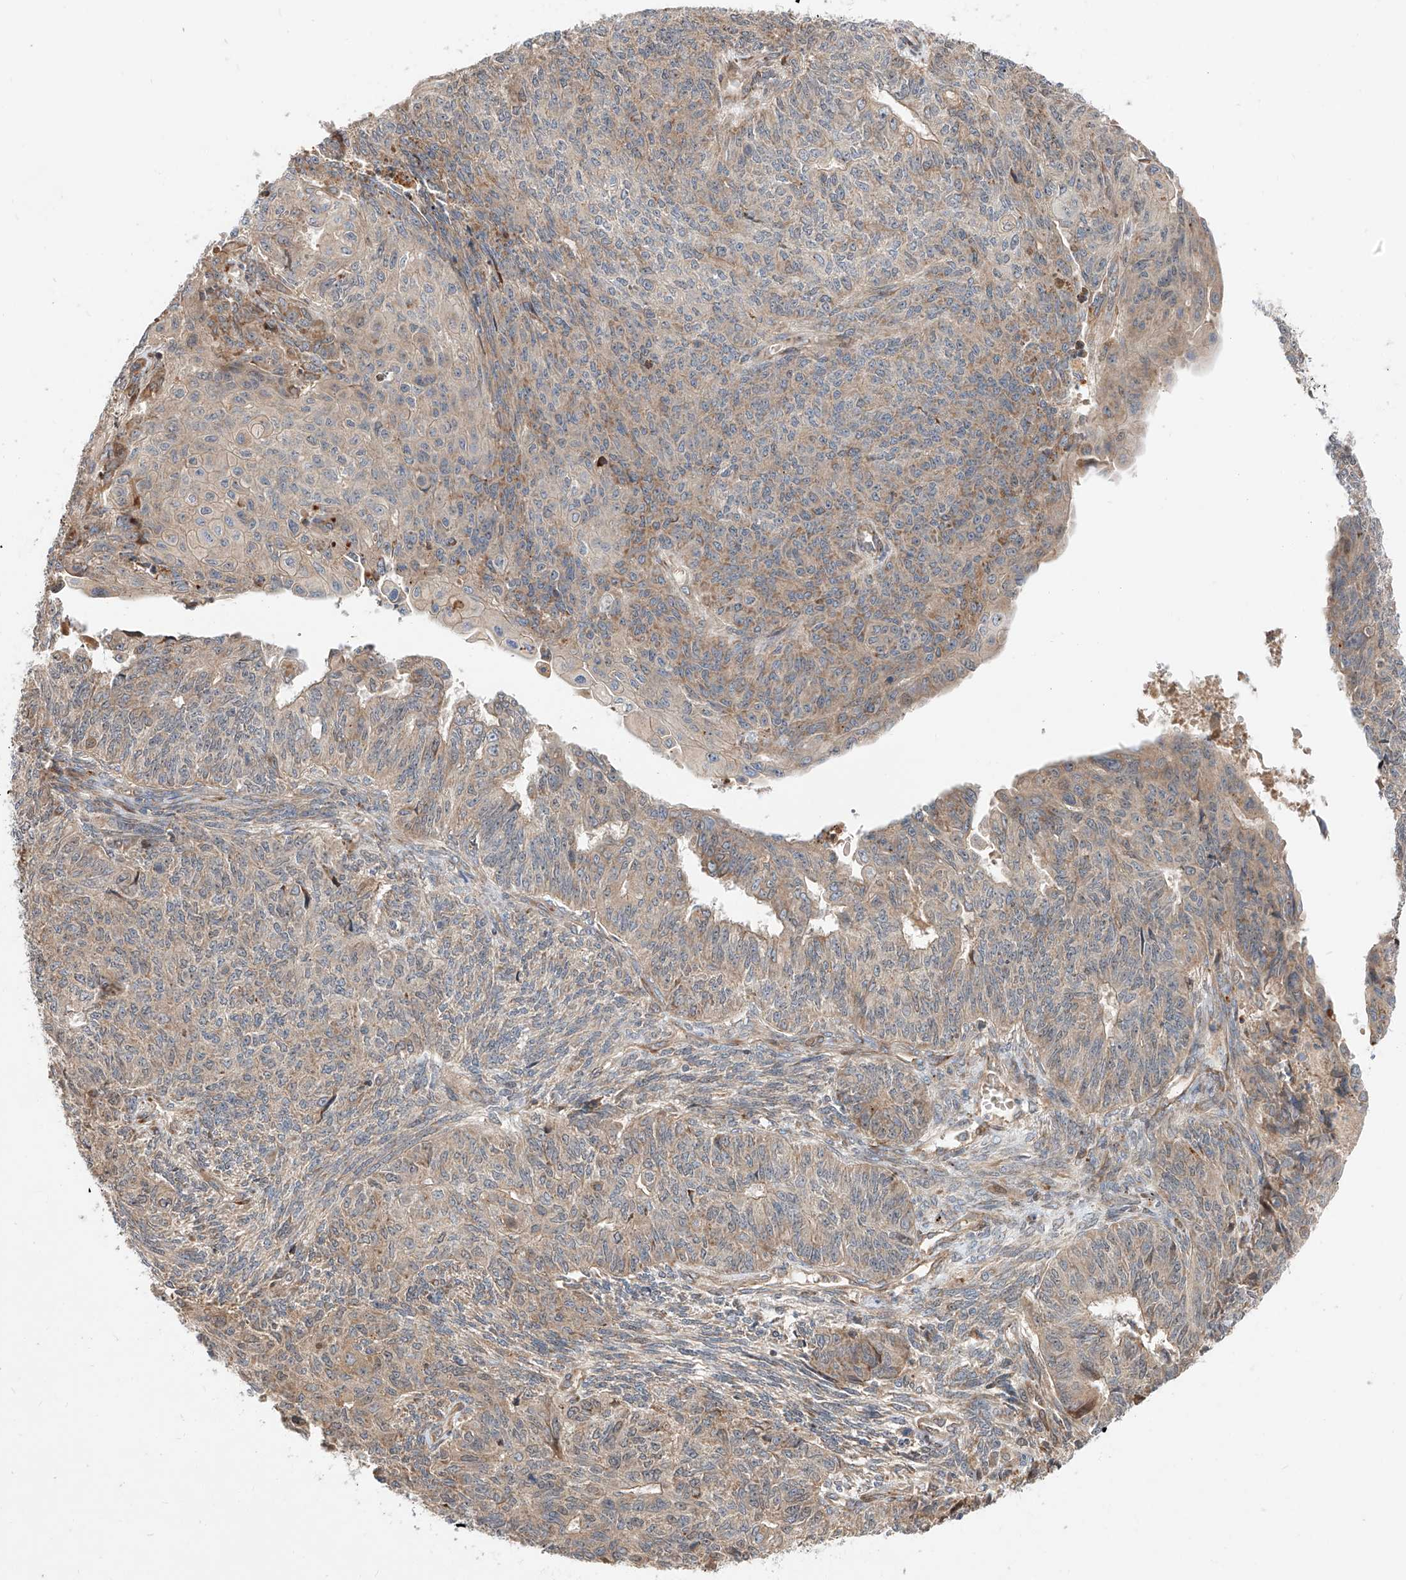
{"staining": {"intensity": "weak", "quantity": "<25%", "location": "cytoplasmic/membranous"}, "tissue": "endometrial cancer", "cell_type": "Tumor cells", "image_type": "cancer", "snomed": [{"axis": "morphology", "description": "Adenocarcinoma, NOS"}, {"axis": "topography", "description": "Endometrium"}], "caption": "This image is of endometrial adenocarcinoma stained with immunohistochemistry (IHC) to label a protein in brown with the nuclei are counter-stained blue. There is no positivity in tumor cells.", "gene": "DIRAS3", "patient": {"sex": "female", "age": 32}}